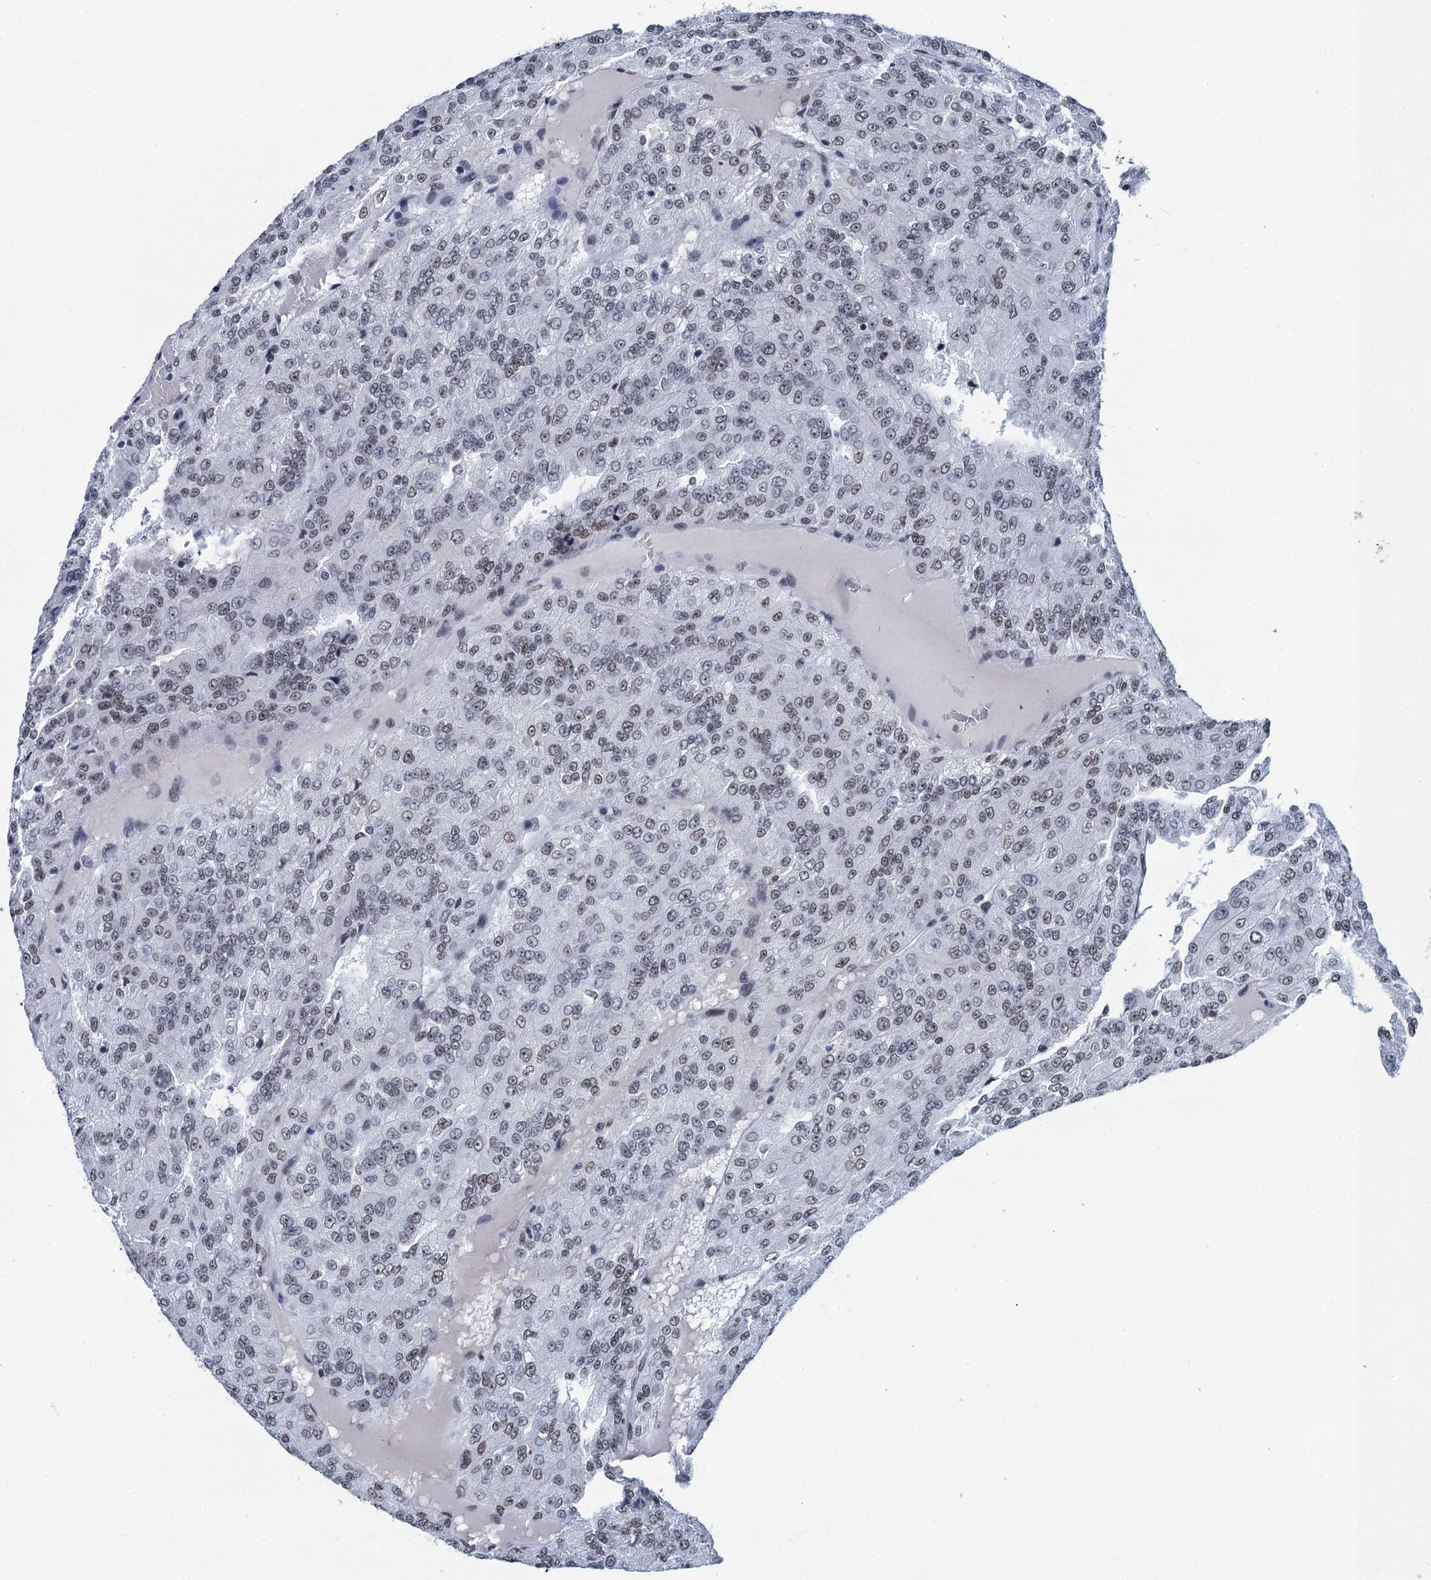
{"staining": {"intensity": "weak", "quantity": "25%-75%", "location": "nuclear"}, "tissue": "renal cancer", "cell_type": "Tumor cells", "image_type": "cancer", "snomed": [{"axis": "morphology", "description": "Adenocarcinoma, NOS"}, {"axis": "topography", "description": "Kidney"}], "caption": "This photomicrograph shows renal cancer (adenocarcinoma) stained with immunohistochemistry (IHC) to label a protein in brown. The nuclear of tumor cells show weak positivity for the protein. Nuclei are counter-stained blue.", "gene": "HNRNPUL2", "patient": {"sex": "female", "age": 63}}